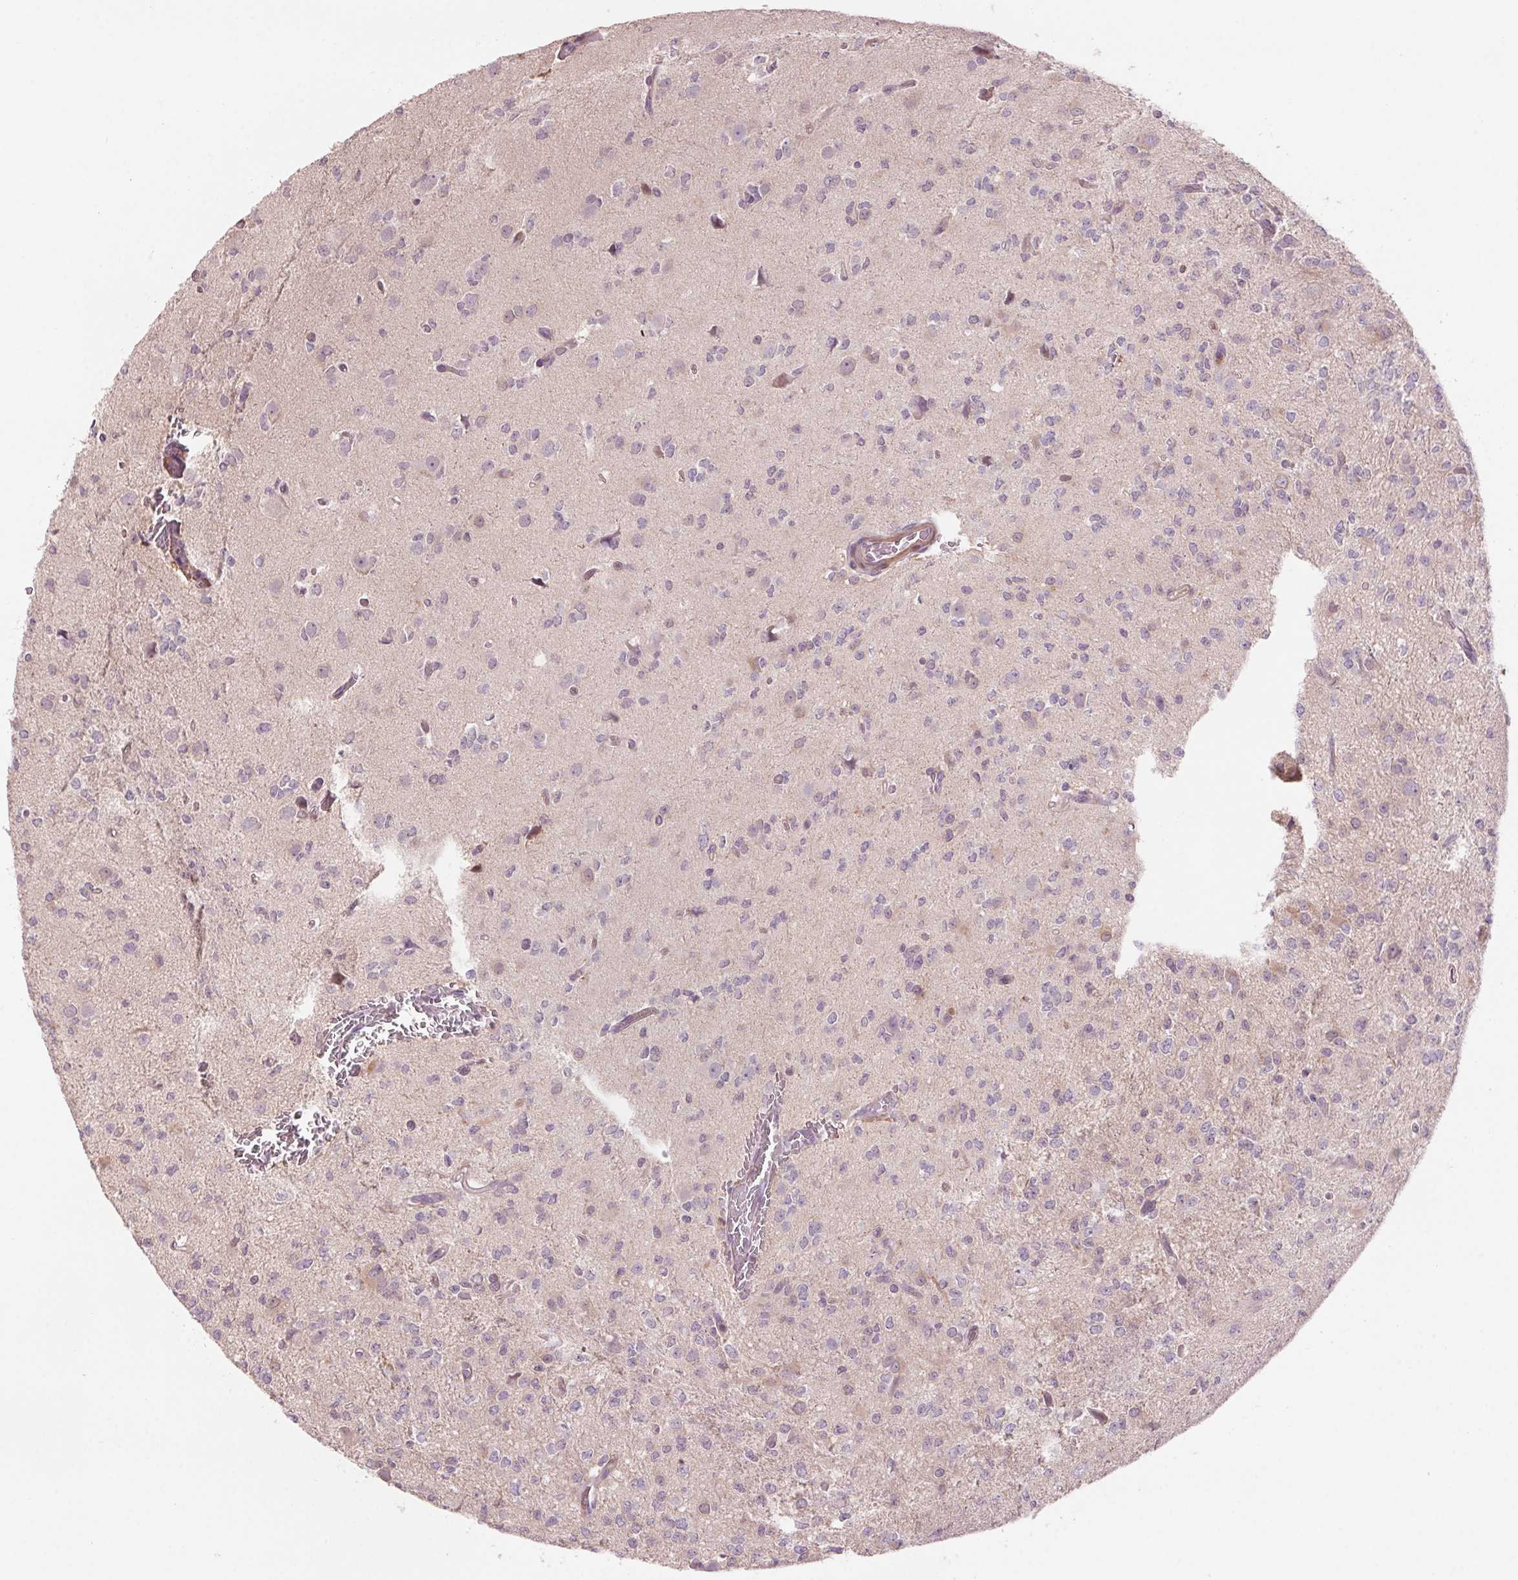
{"staining": {"intensity": "weak", "quantity": "<25%", "location": "nuclear"}, "tissue": "glioma", "cell_type": "Tumor cells", "image_type": "cancer", "snomed": [{"axis": "morphology", "description": "Glioma, malignant, Low grade"}, {"axis": "topography", "description": "Brain"}], "caption": "The image displays no significant staining in tumor cells of low-grade glioma (malignant). (Brightfield microscopy of DAB (3,3'-diaminobenzidine) IHC at high magnification).", "gene": "HHLA2", "patient": {"sex": "male", "age": 27}}